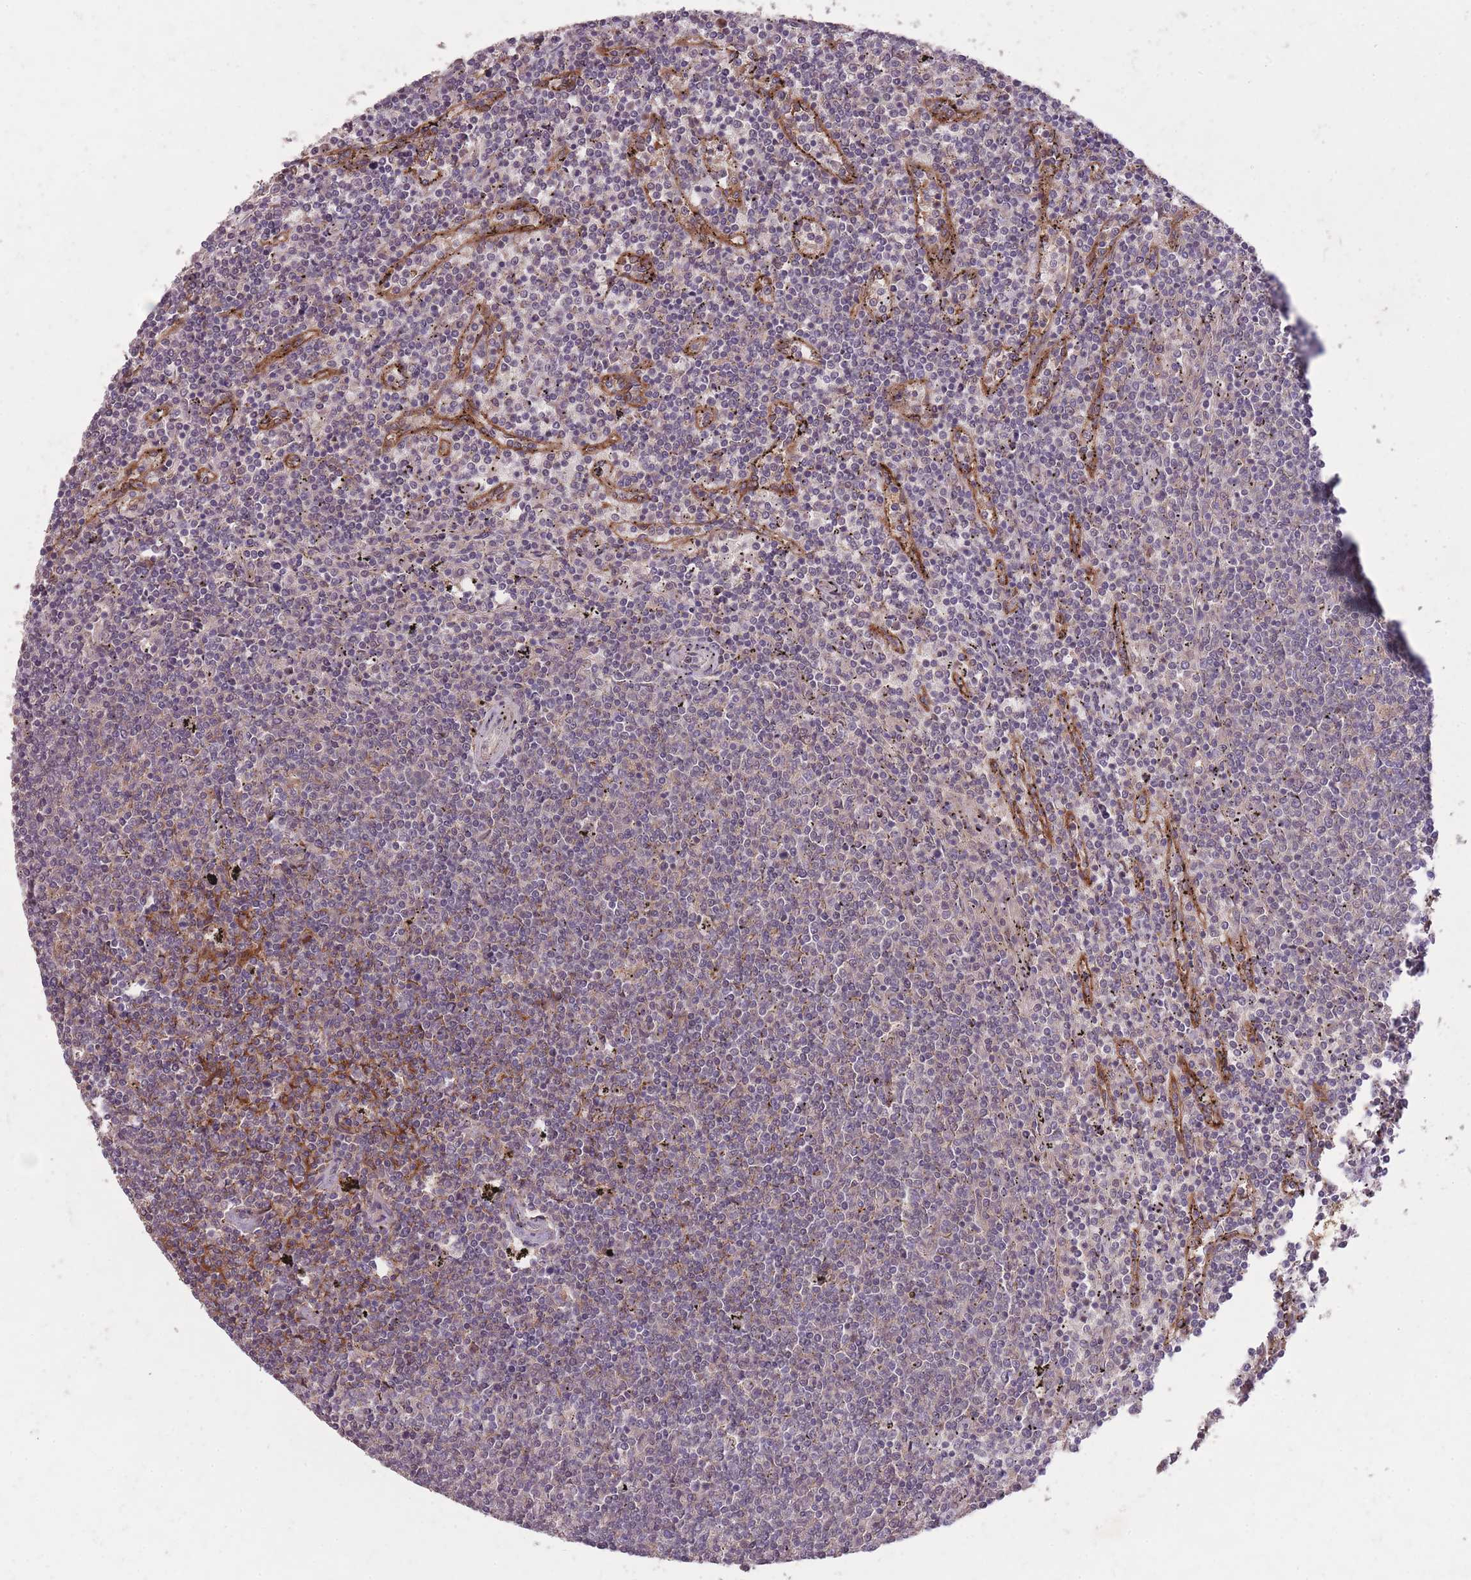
{"staining": {"intensity": "negative", "quantity": "none", "location": "none"}, "tissue": "lymphoma", "cell_type": "Tumor cells", "image_type": "cancer", "snomed": [{"axis": "morphology", "description": "Malignant lymphoma, non-Hodgkin's type, Low grade"}, {"axis": "topography", "description": "Spleen"}], "caption": "Image shows no protein staining in tumor cells of low-grade malignant lymphoma, non-Hodgkin's type tissue.", "gene": "OR2V2", "patient": {"sex": "female", "age": 50}}